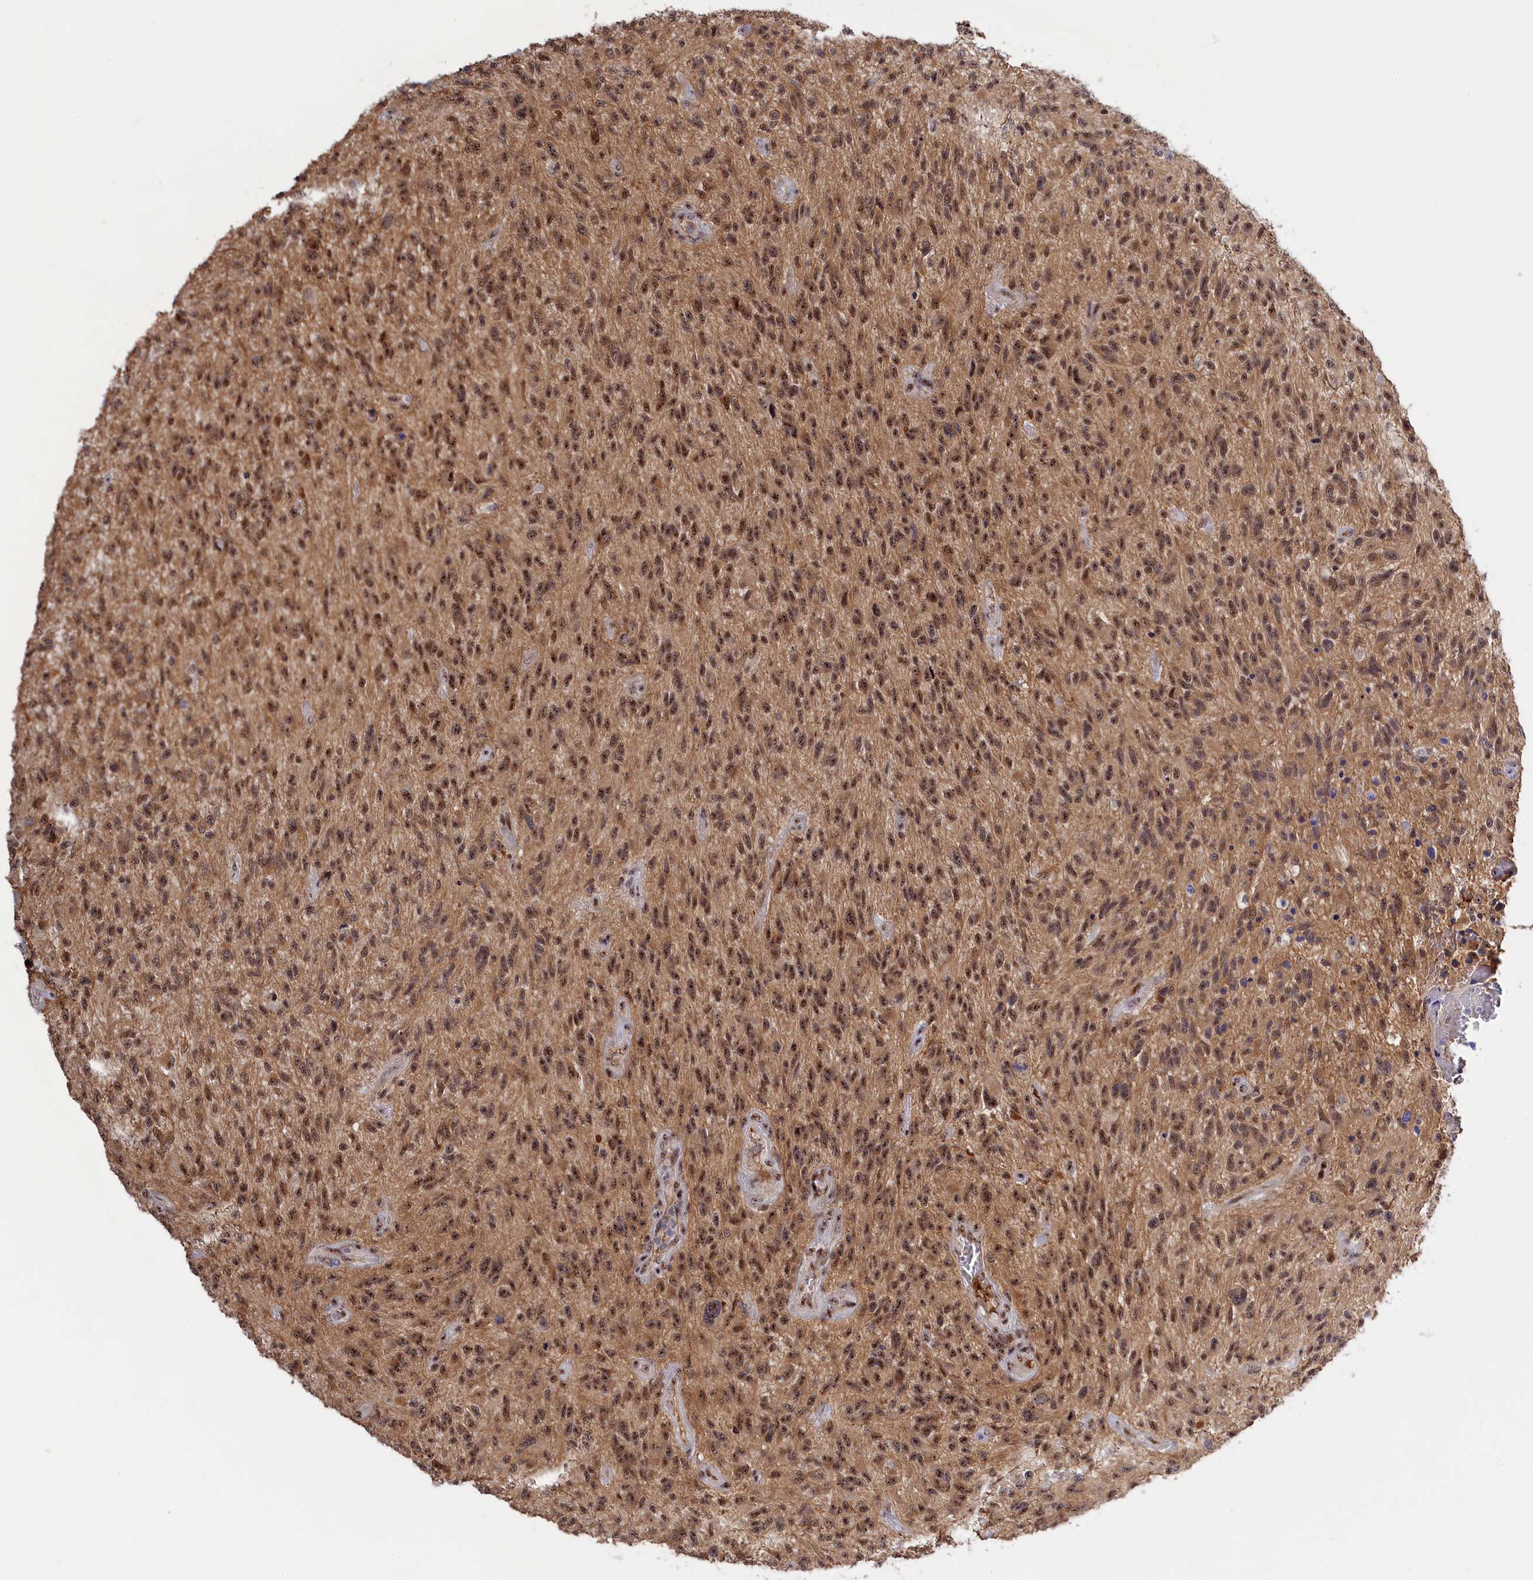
{"staining": {"intensity": "moderate", "quantity": ">75%", "location": "cytoplasmic/membranous,nuclear"}, "tissue": "glioma", "cell_type": "Tumor cells", "image_type": "cancer", "snomed": [{"axis": "morphology", "description": "Glioma, malignant, High grade"}, {"axis": "topography", "description": "Brain"}], "caption": "A high-resolution micrograph shows immunohistochemistry (IHC) staining of glioma, which exhibits moderate cytoplasmic/membranous and nuclear staining in about >75% of tumor cells. (brown staining indicates protein expression, while blue staining denotes nuclei).", "gene": "TAB1", "patient": {"sex": "male", "age": 47}}